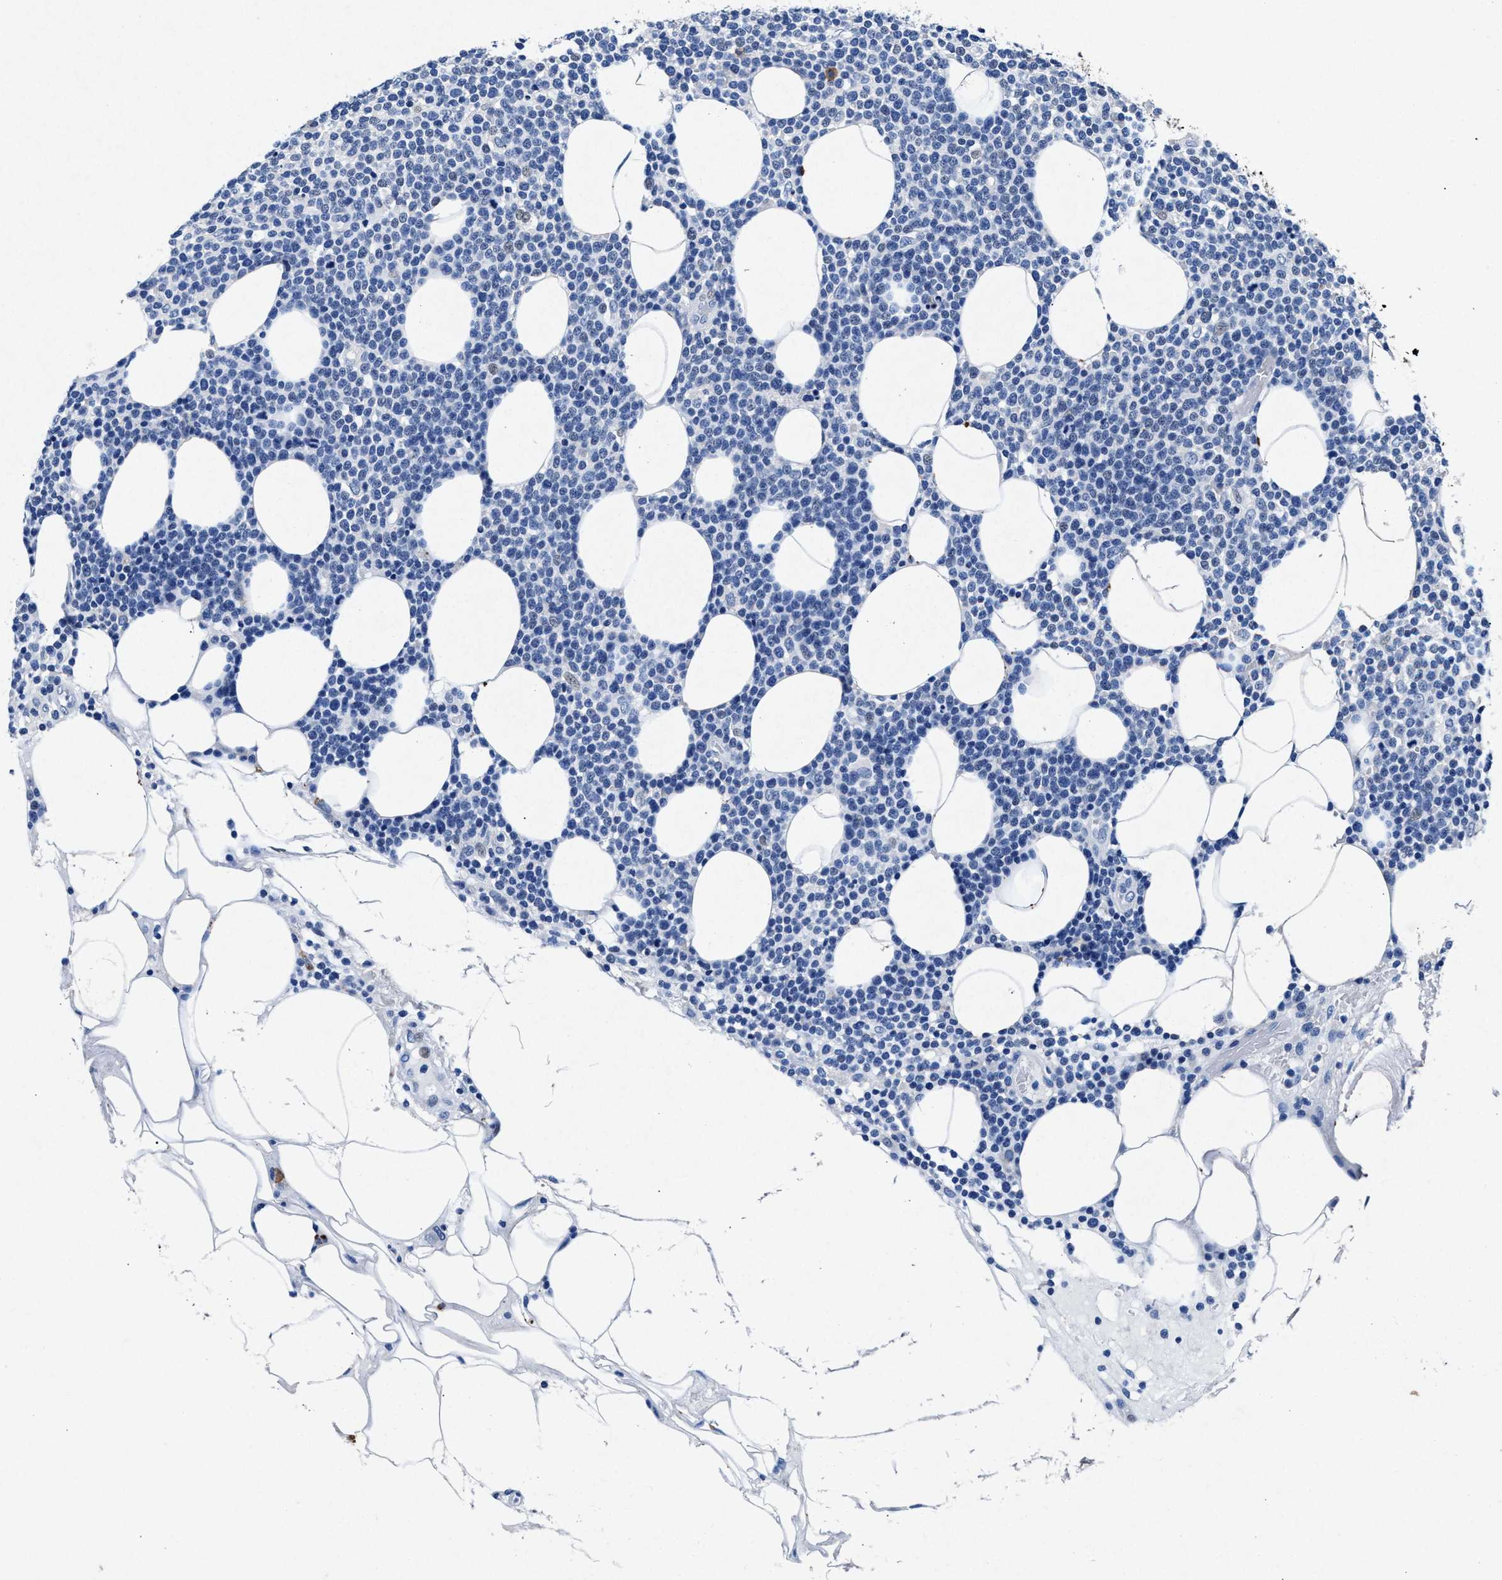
{"staining": {"intensity": "weak", "quantity": "<25%", "location": "nuclear"}, "tissue": "lymphoma", "cell_type": "Tumor cells", "image_type": "cancer", "snomed": [{"axis": "morphology", "description": "Malignant lymphoma, non-Hodgkin's type, High grade"}, {"axis": "topography", "description": "Lymph node"}], "caption": "Protein analysis of lymphoma displays no significant positivity in tumor cells.", "gene": "MAP6", "patient": {"sex": "male", "age": 61}}